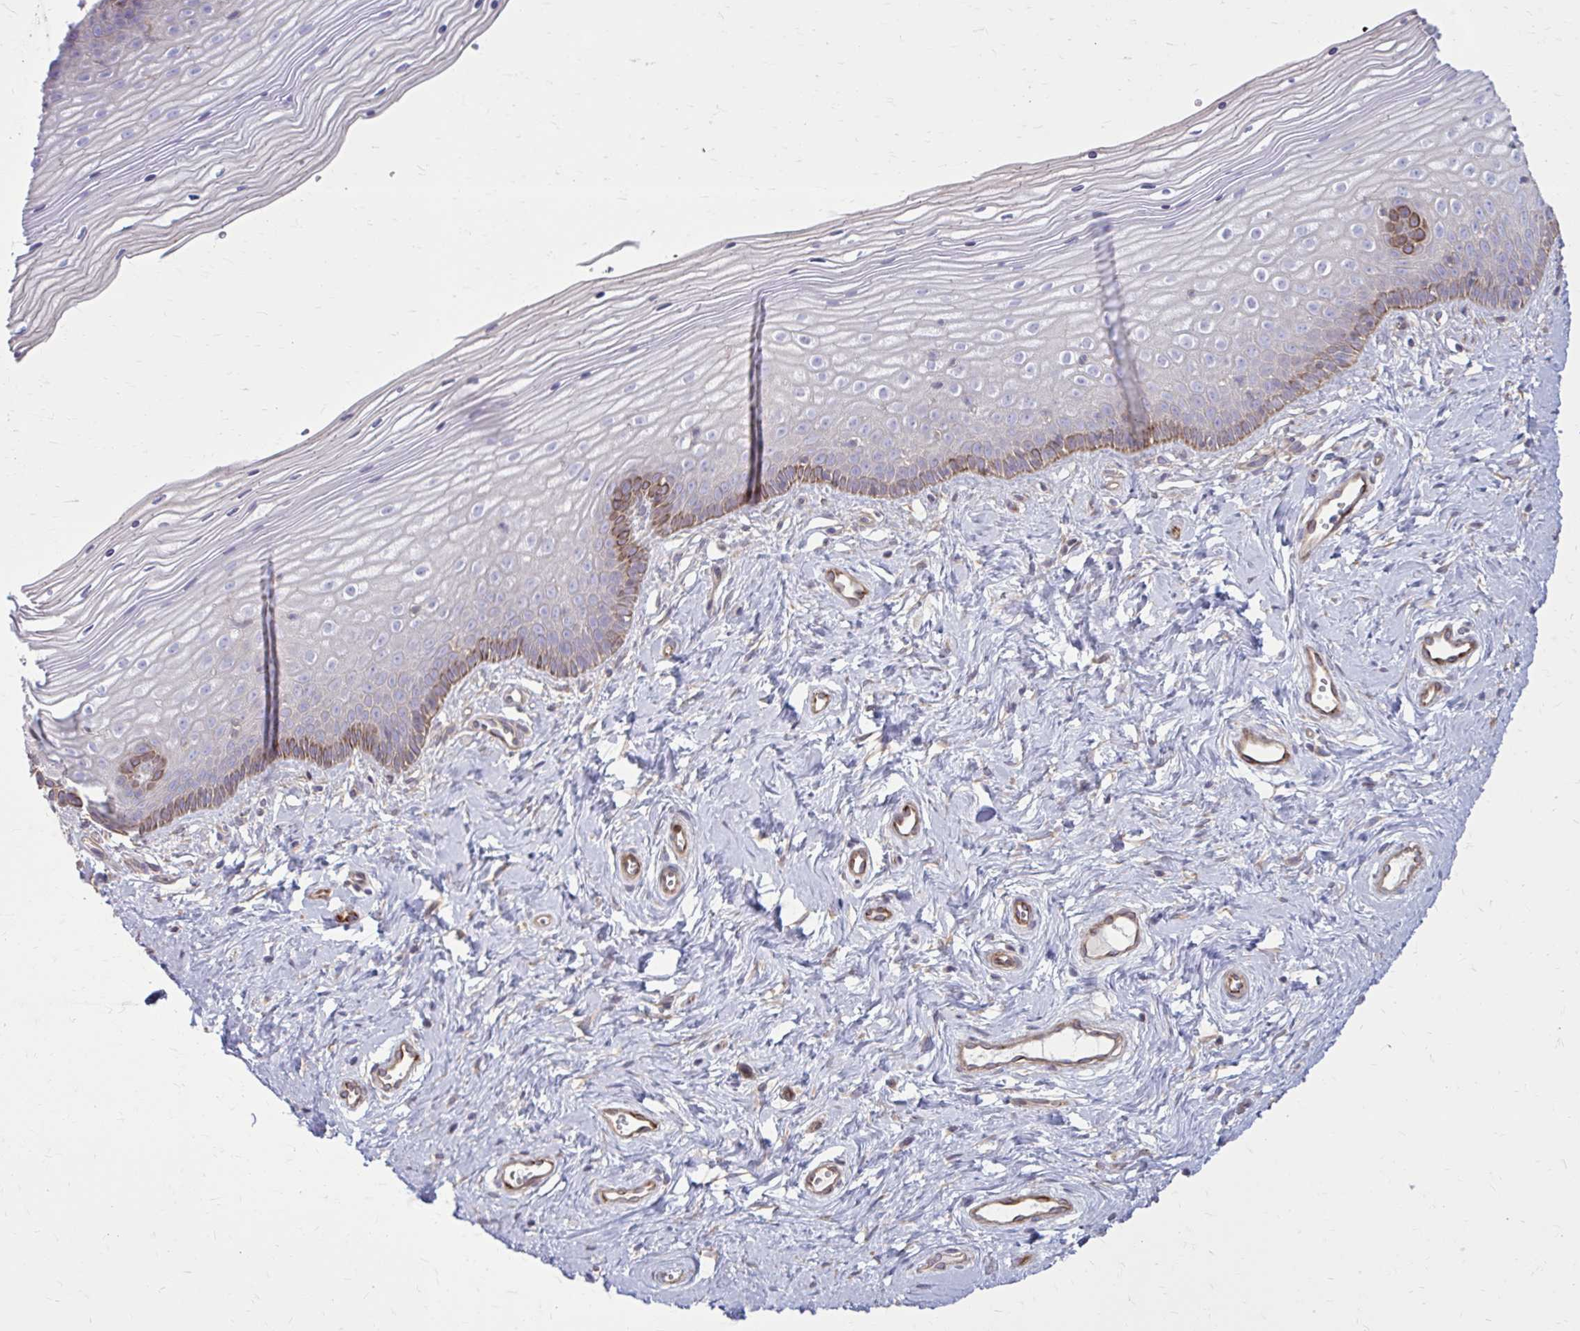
{"staining": {"intensity": "moderate", "quantity": "<25%", "location": "cytoplasmic/membranous"}, "tissue": "vagina", "cell_type": "Squamous epithelial cells", "image_type": "normal", "snomed": [{"axis": "morphology", "description": "Normal tissue, NOS"}, {"axis": "topography", "description": "Vagina"}], "caption": "A micrograph showing moderate cytoplasmic/membranous positivity in about <25% of squamous epithelial cells in benign vagina, as visualized by brown immunohistochemical staining.", "gene": "FAP", "patient": {"sex": "female", "age": 38}}